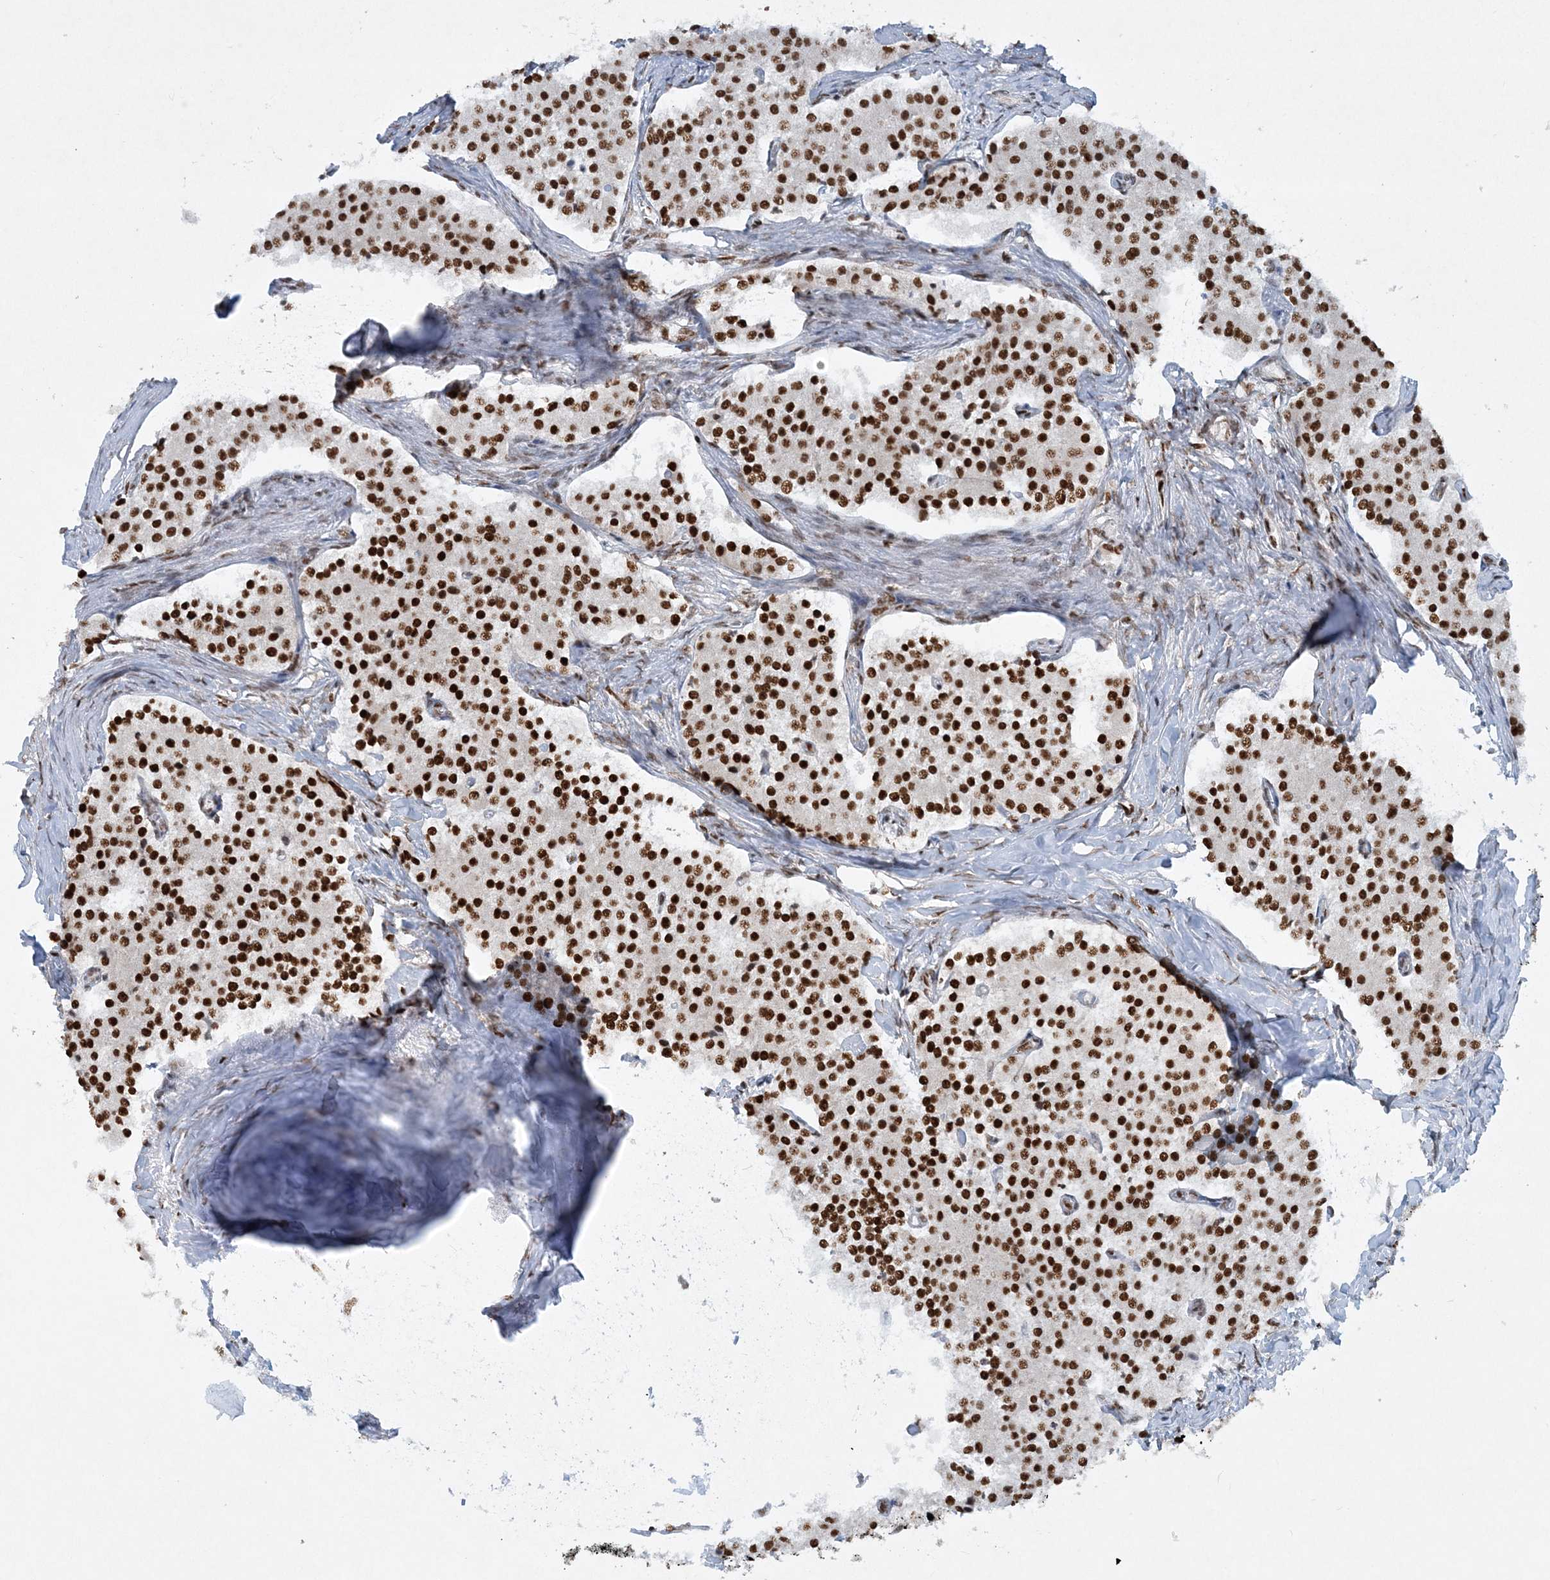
{"staining": {"intensity": "strong", "quantity": ">75%", "location": "nuclear"}, "tissue": "carcinoid", "cell_type": "Tumor cells", "image_type": "cancer", "snomed": [{"axis": "morphology", "description": "Carcinoid, malignant, NOS"}, {"axis": "topography", "description": "Colon"}], "caption": "Immunohistochemistry (IHC) (DAB (3,3'-diaminobenzidine)) staining of carcinoid (malignant) exhibits strong nuclear protein staining in about >75% of tumor cells.", "gene": "DELE1", "patient": {"sex": "female", "age": 52}}